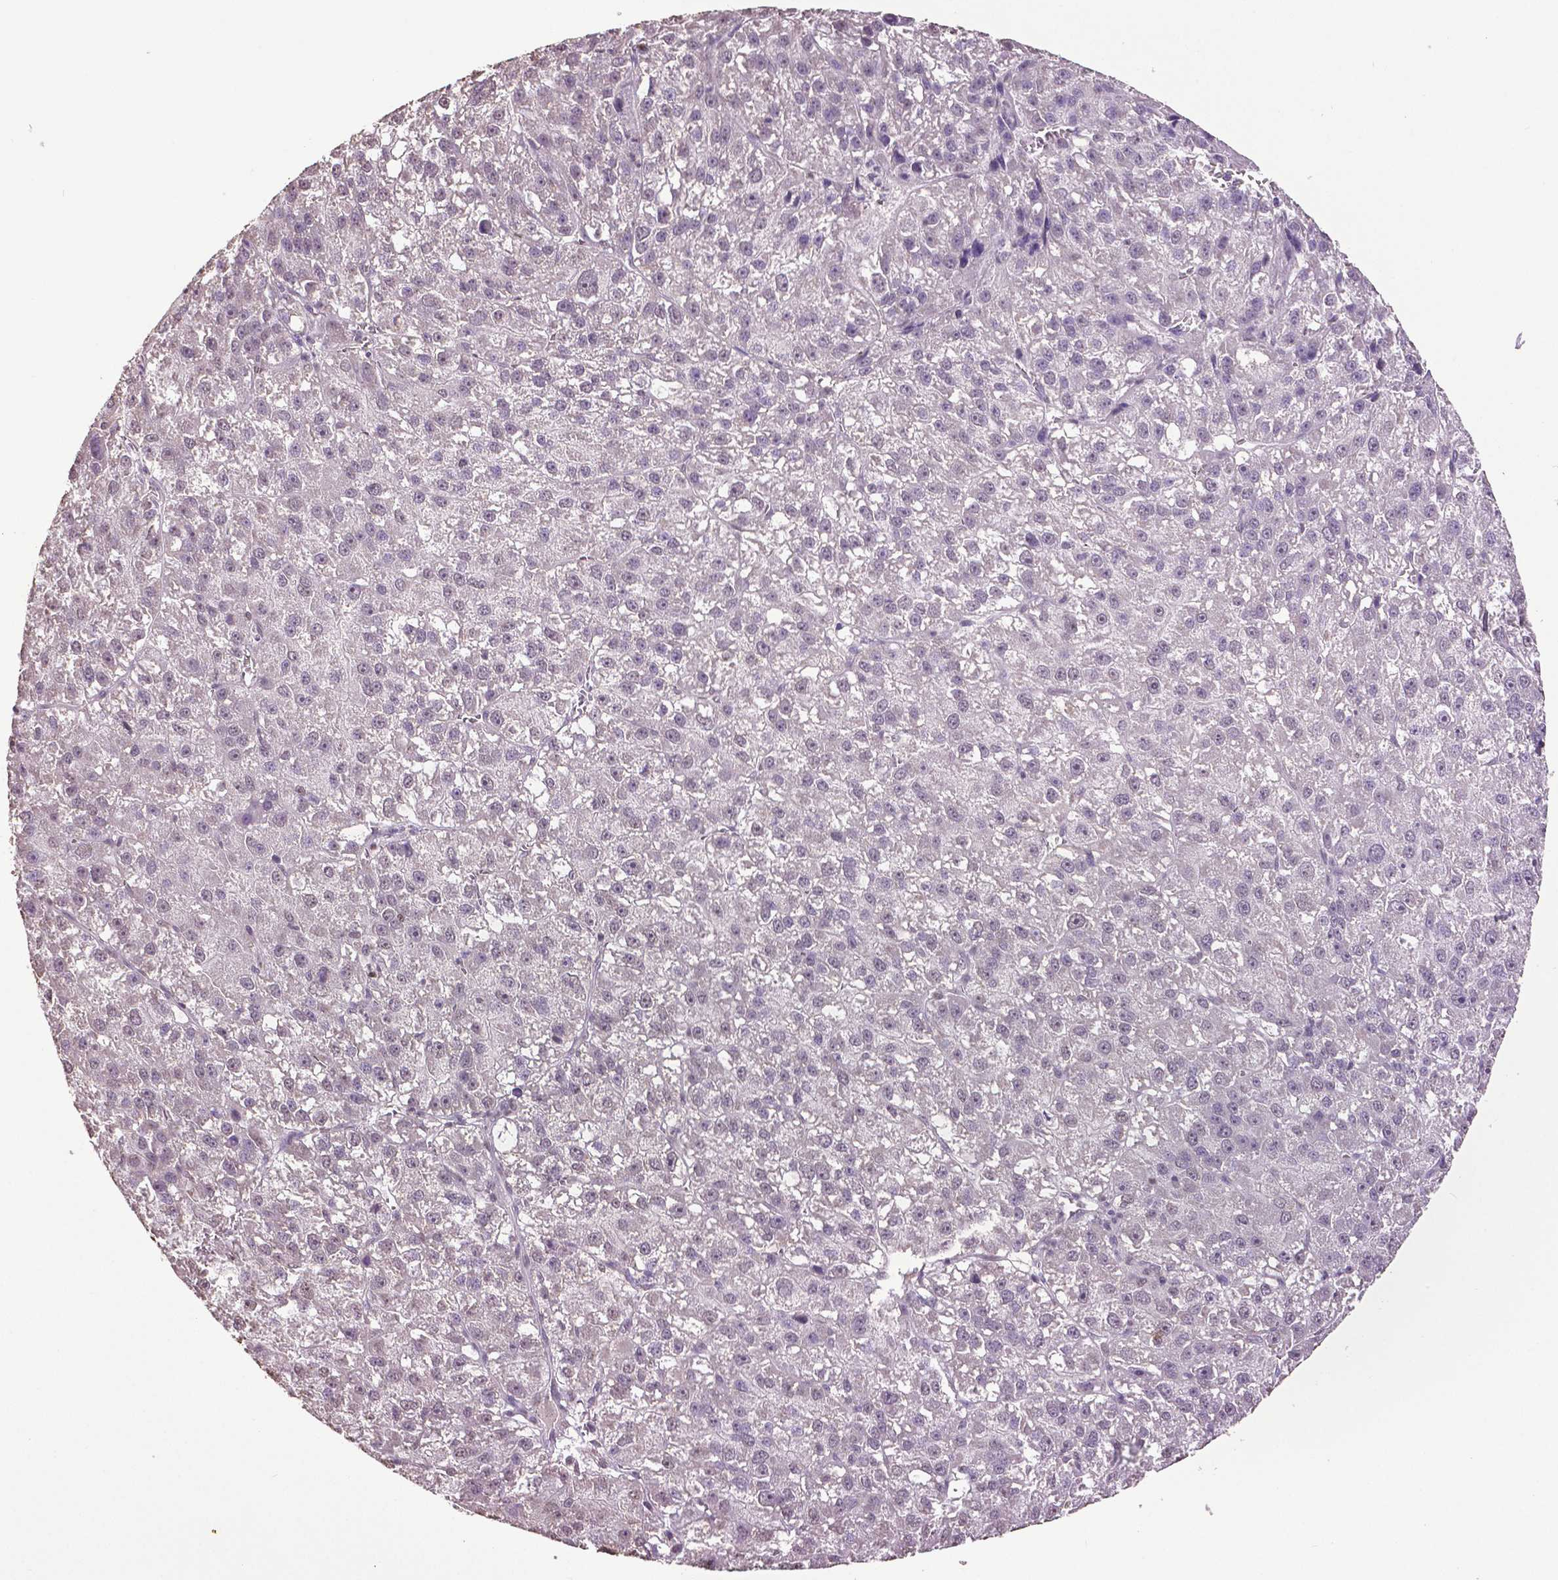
{"staining": {"intensity": "negative", "quantity": "none", "location": "none"}, "tissue": "liver cancer", "cell_type": "Tumor cells", "image_type": "cancer", "snomed": [{"axis": "morphology", "description": "Carcinoma, Hepatocellular, NOS"}, {"axis": "topography", "description": "Liver"}], "caption": "Human liver cancer stained for a protein using immunohistochemistry displays no staining in tumor cells.", "gene": "RUNX3", "patient": {"sex": "female", "age": 70}}